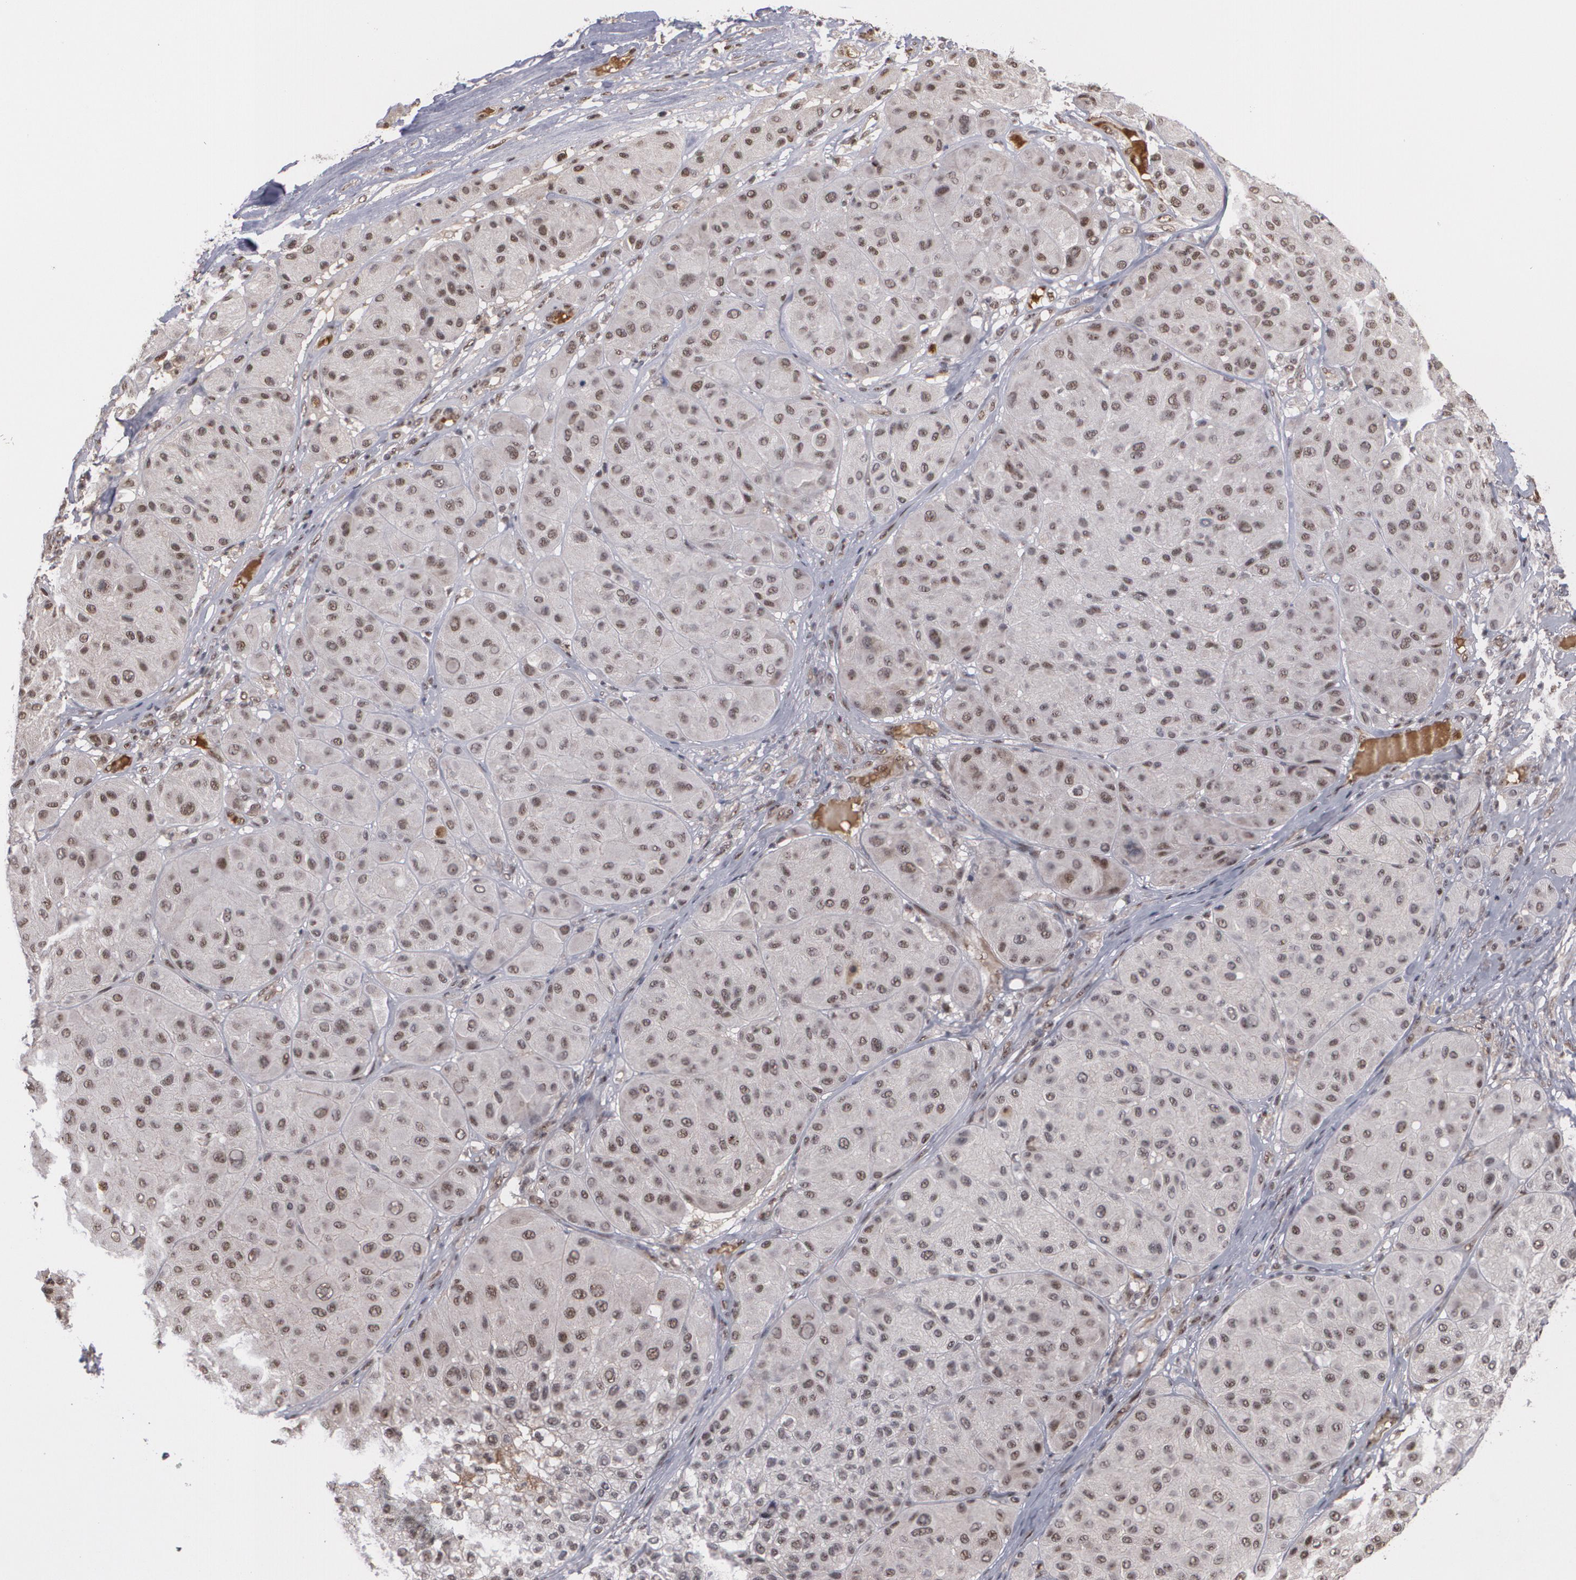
{"staining": {"intensity": "weak", "quantity": "25%-75%", "location": "nuclear"}, "tissue": "melanoma", "cell_type": "Tumor cells", "image_type": "cancer", "snomed": [{"axis": "morphology", "description": "Normal tissue, NOS"}, {"axis": "morphology", "description": "Malignant melanoma, Metastatic site"}, {"axis": "topography", "description": "Skin"}], "caption": "Protein expression analysis of malignant melanoma (metastatic site) shows weak nuclear positivity in about 25%-75% of tumor cells. The protein of interest is shown in brown color, while the nuclei are stained blue.", "gene": "ZNF234", "patient": {"sex": "male", "age": 41}}